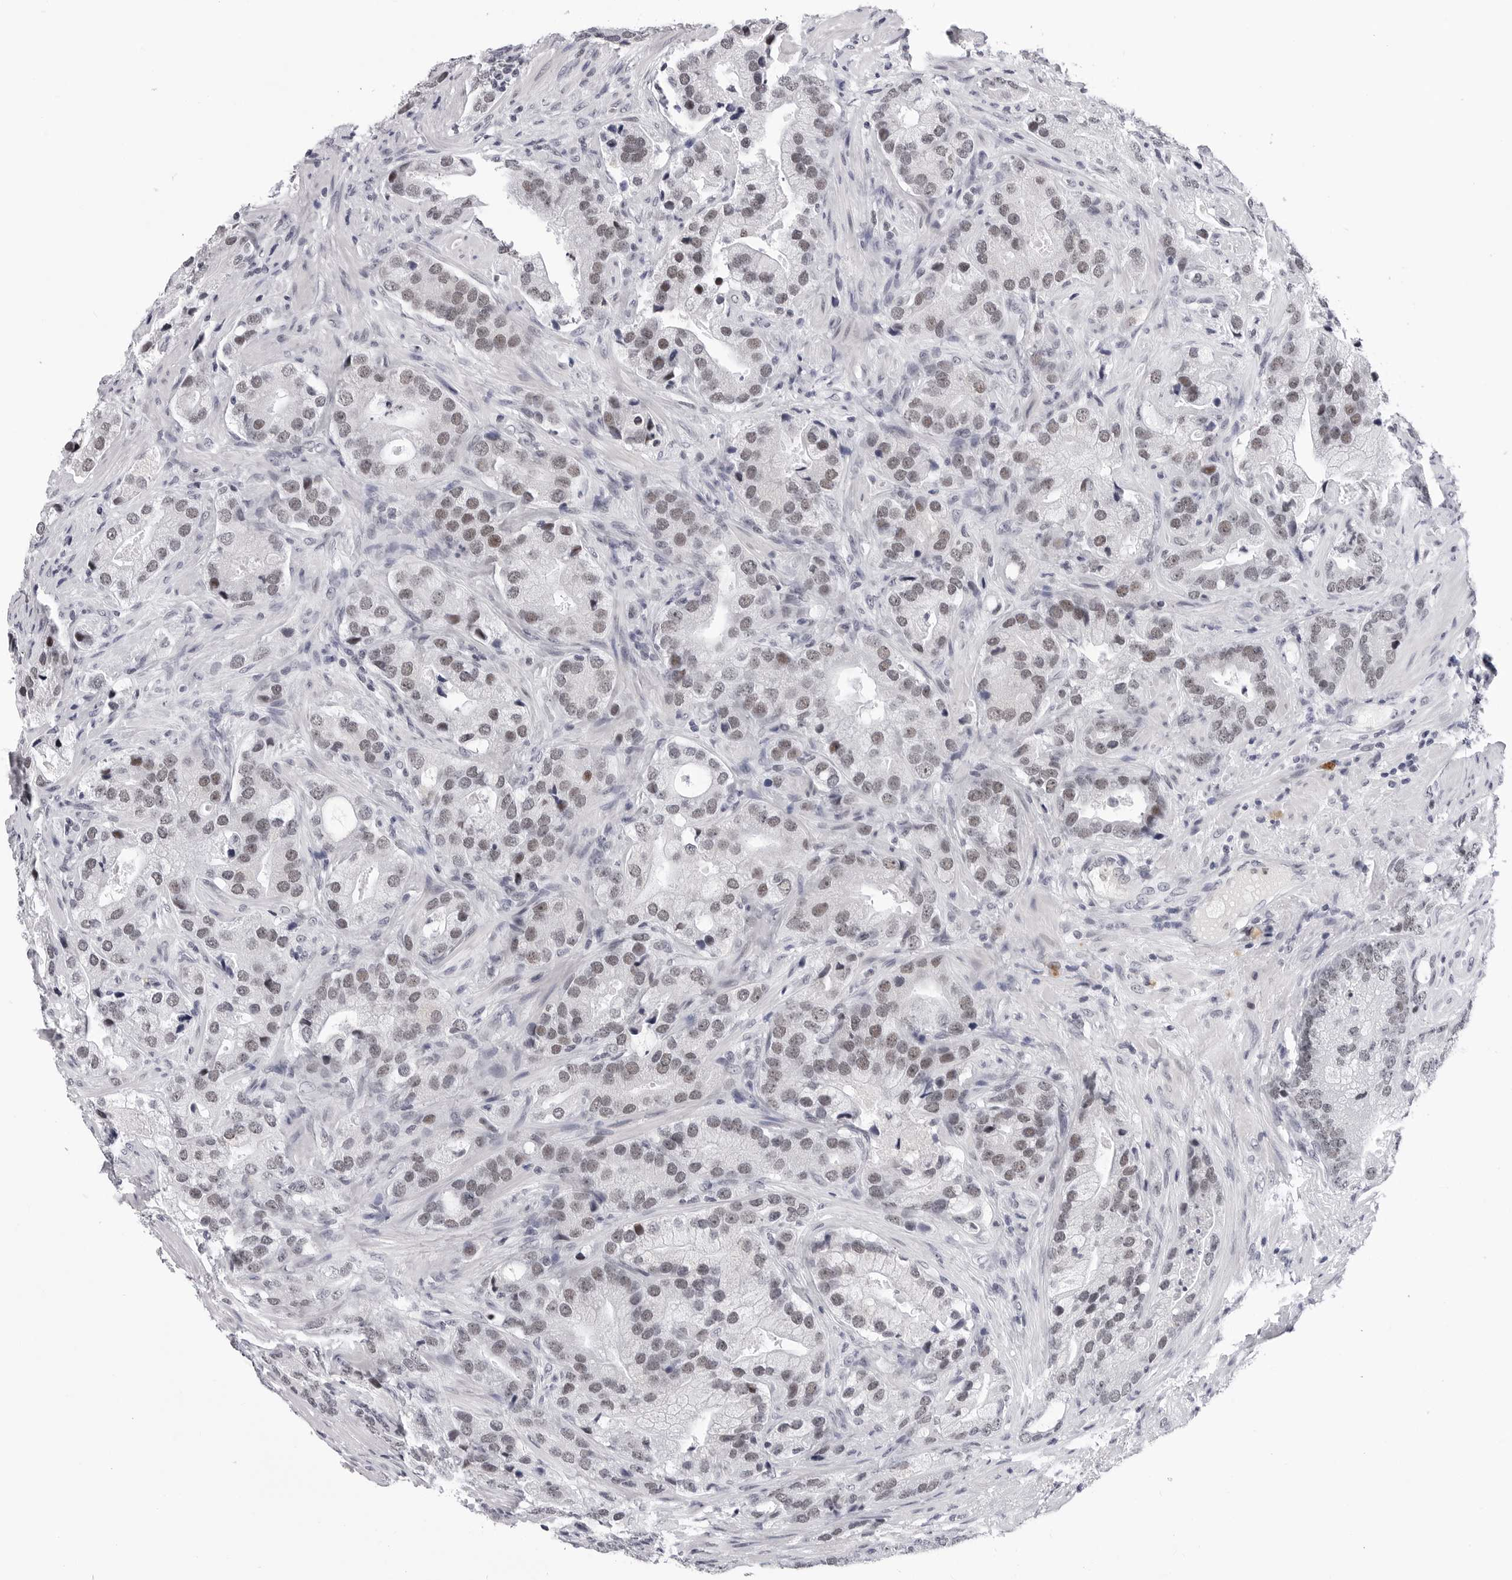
{"staining": {"intensity": "weak", "quantity": ">75%", "location": "nuclear"}, "tissue": "prostate cancer", "cell_type": "Tumor cells", "image_type": "cancer", "snomed": [{"axis": "morphology", "description": "Adenocarcinoma, High grade"}, {"axis": "topography", "description": "Prostate"}], "caption": "The photomicrograph exhibits a brown stain indicating the presence of a protein in the nuclear of tumor cells in prostate adenocarcinoma (high-grade).", "gene": "SF3B4", "patient": {"sex": "male", "age": 70}}